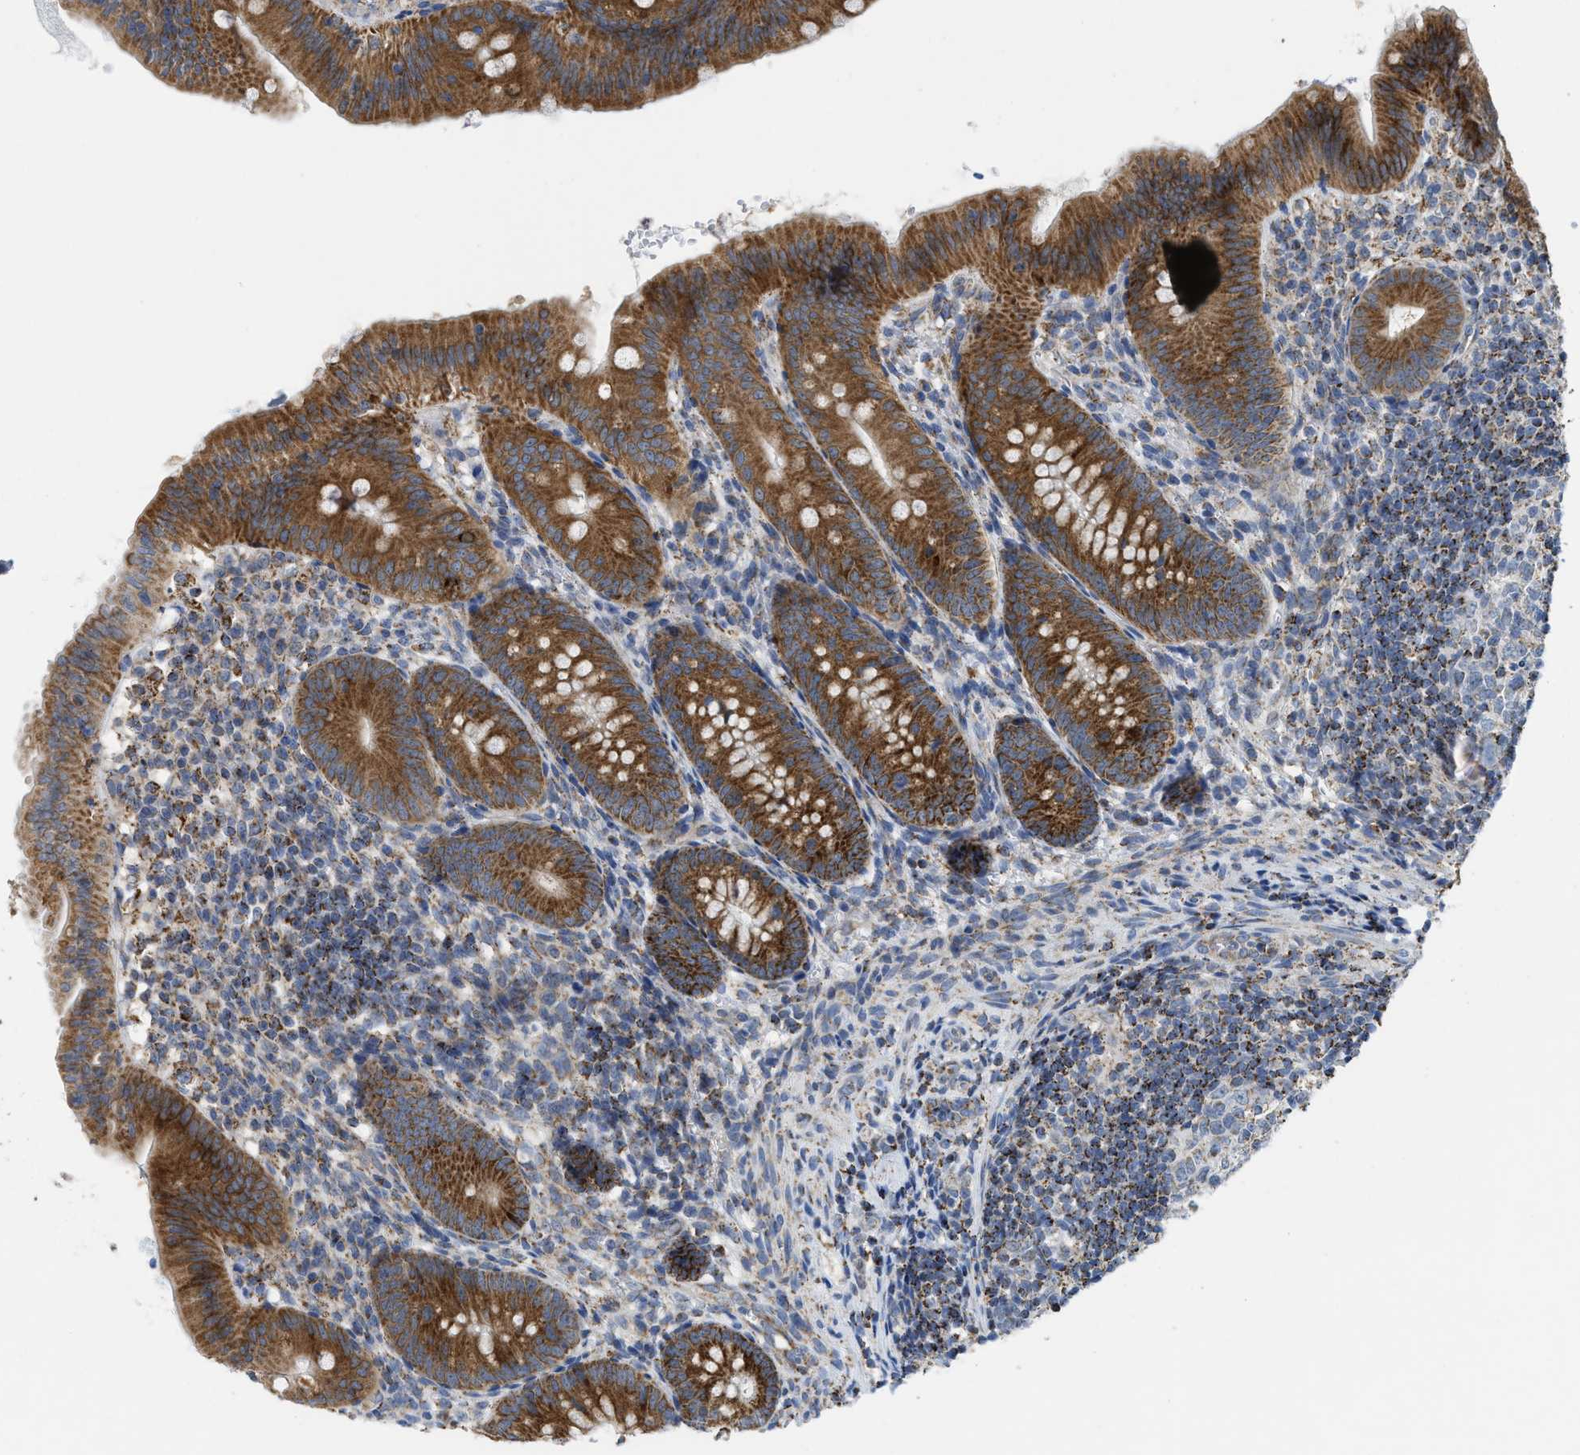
{"staining": {"intensity": "strong", "quantity": ">75%", "location": "cytoplasmic/membranous"}, "tissue": "appendix", "cell_type": "Glandular cells", "image_type": "normal", "snomed": [{"axis": "morphology", "description": "Normal tissue, NOS"}, {"axis": "topography", "description": "Appendix"}], "caption": "DAB (3,3'-diaminobenzidine) immunohistochemical staining of unremarkable human appendix demonstrates strong cytoplasmic/membranous protein expression in about >75% of glandular cells. (DAB (3,3'-diaminobenzidine) IHC with brightfield microscopy, high magnification).", "gene": "GATD3", "patient": {"sex": "male", "age": 1}}